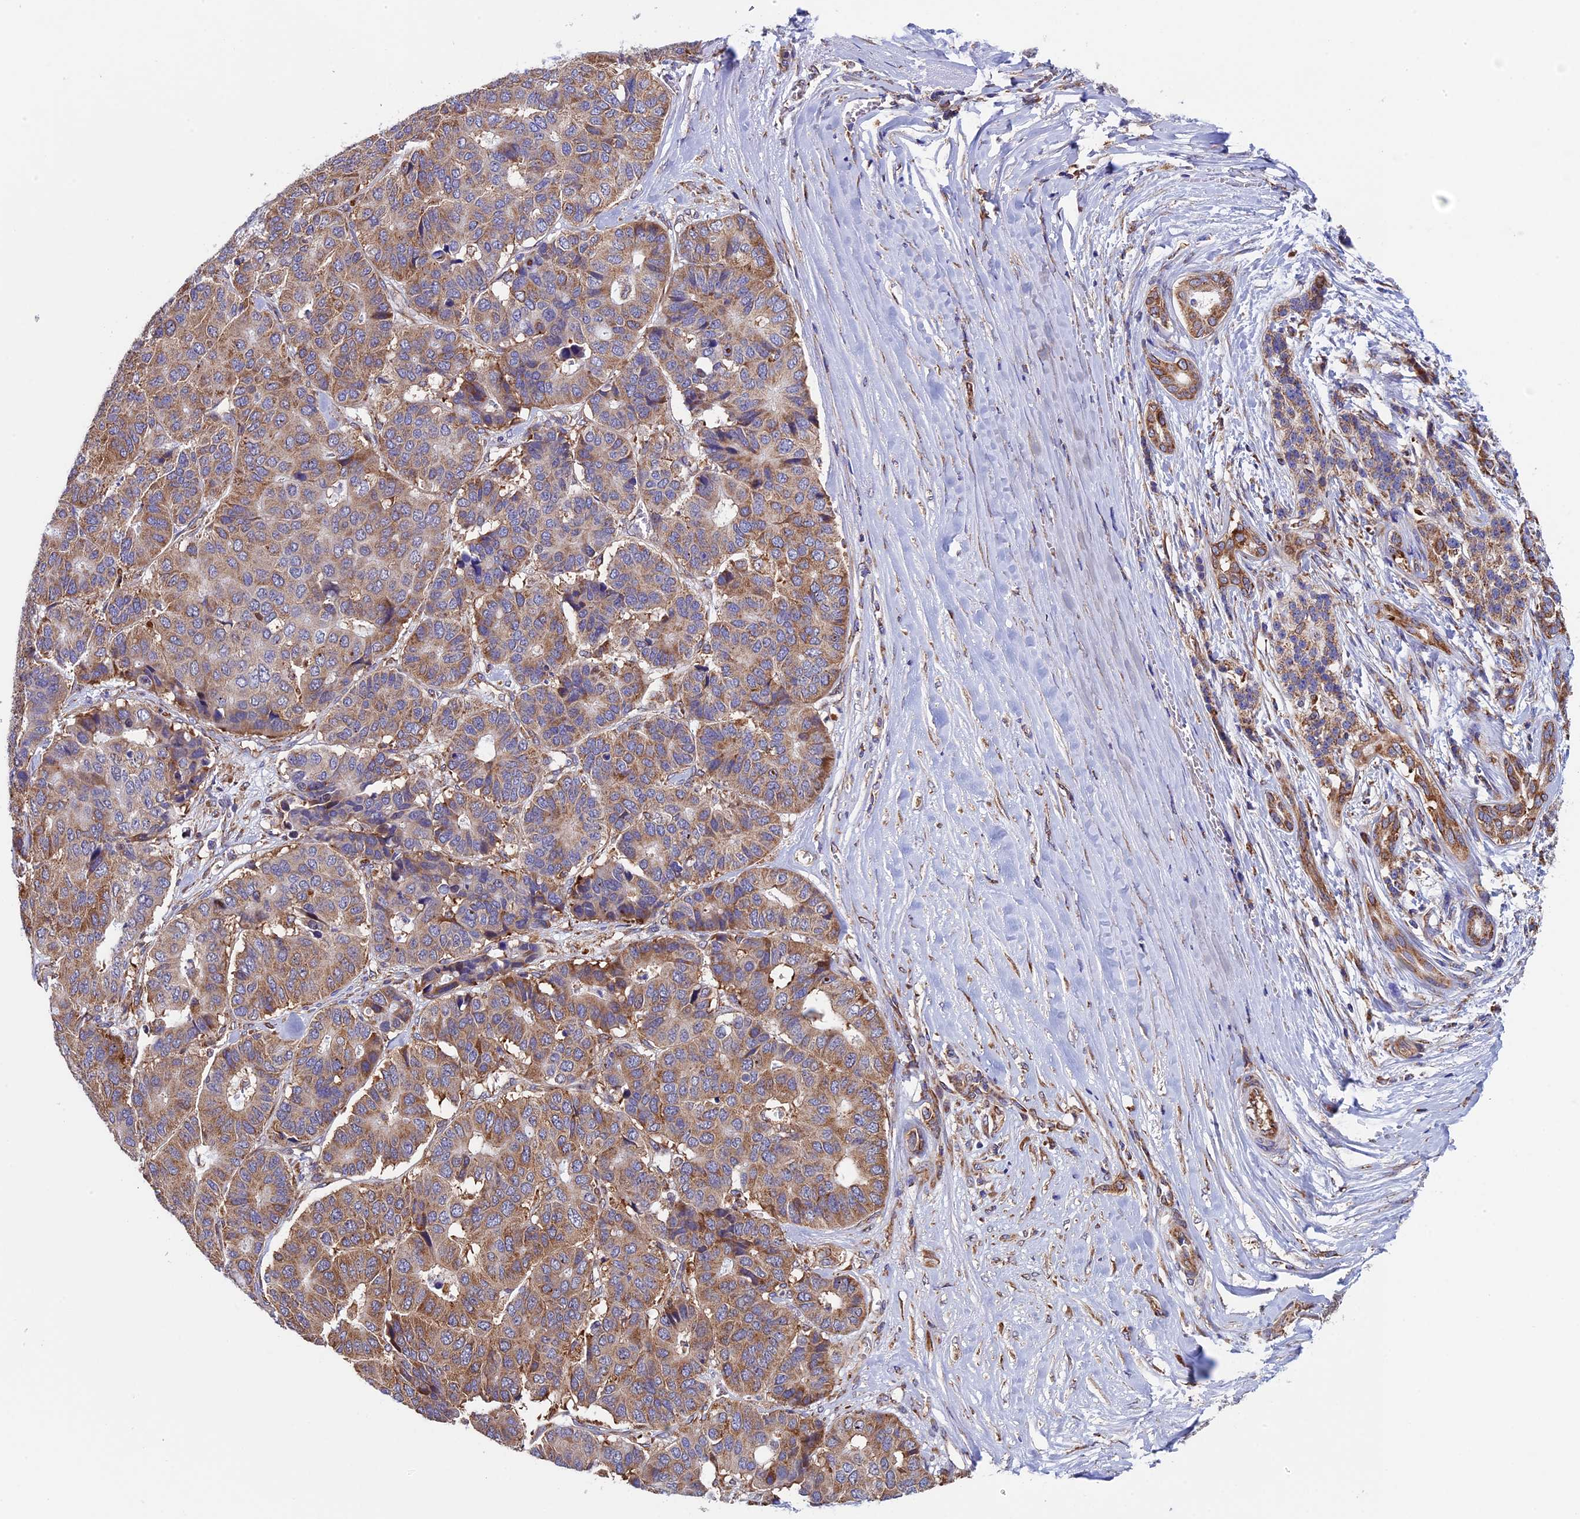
{"staining": {"intensity": "moderate", "quantity": ">75%", "location": "cytoplasmic/membranous"}, "tissue": "pancreatic cancer", "cell_type": "Tumor cells", "image_type": "cancer", "snomed": [{"axis": "morphology", "description": "Adenocarcinoma, NOS"}, {"axis": "topography", "description": "Pancreas"}], "caption": "Immunohistochemical staining of pancreatic adenocarcinoma displays medium levels of moderate cytoplasmic/membranous expression in about >75% of tumor cells.", "gene": "SLC9A5", "patient": {"sex": "male", "age": 50}}